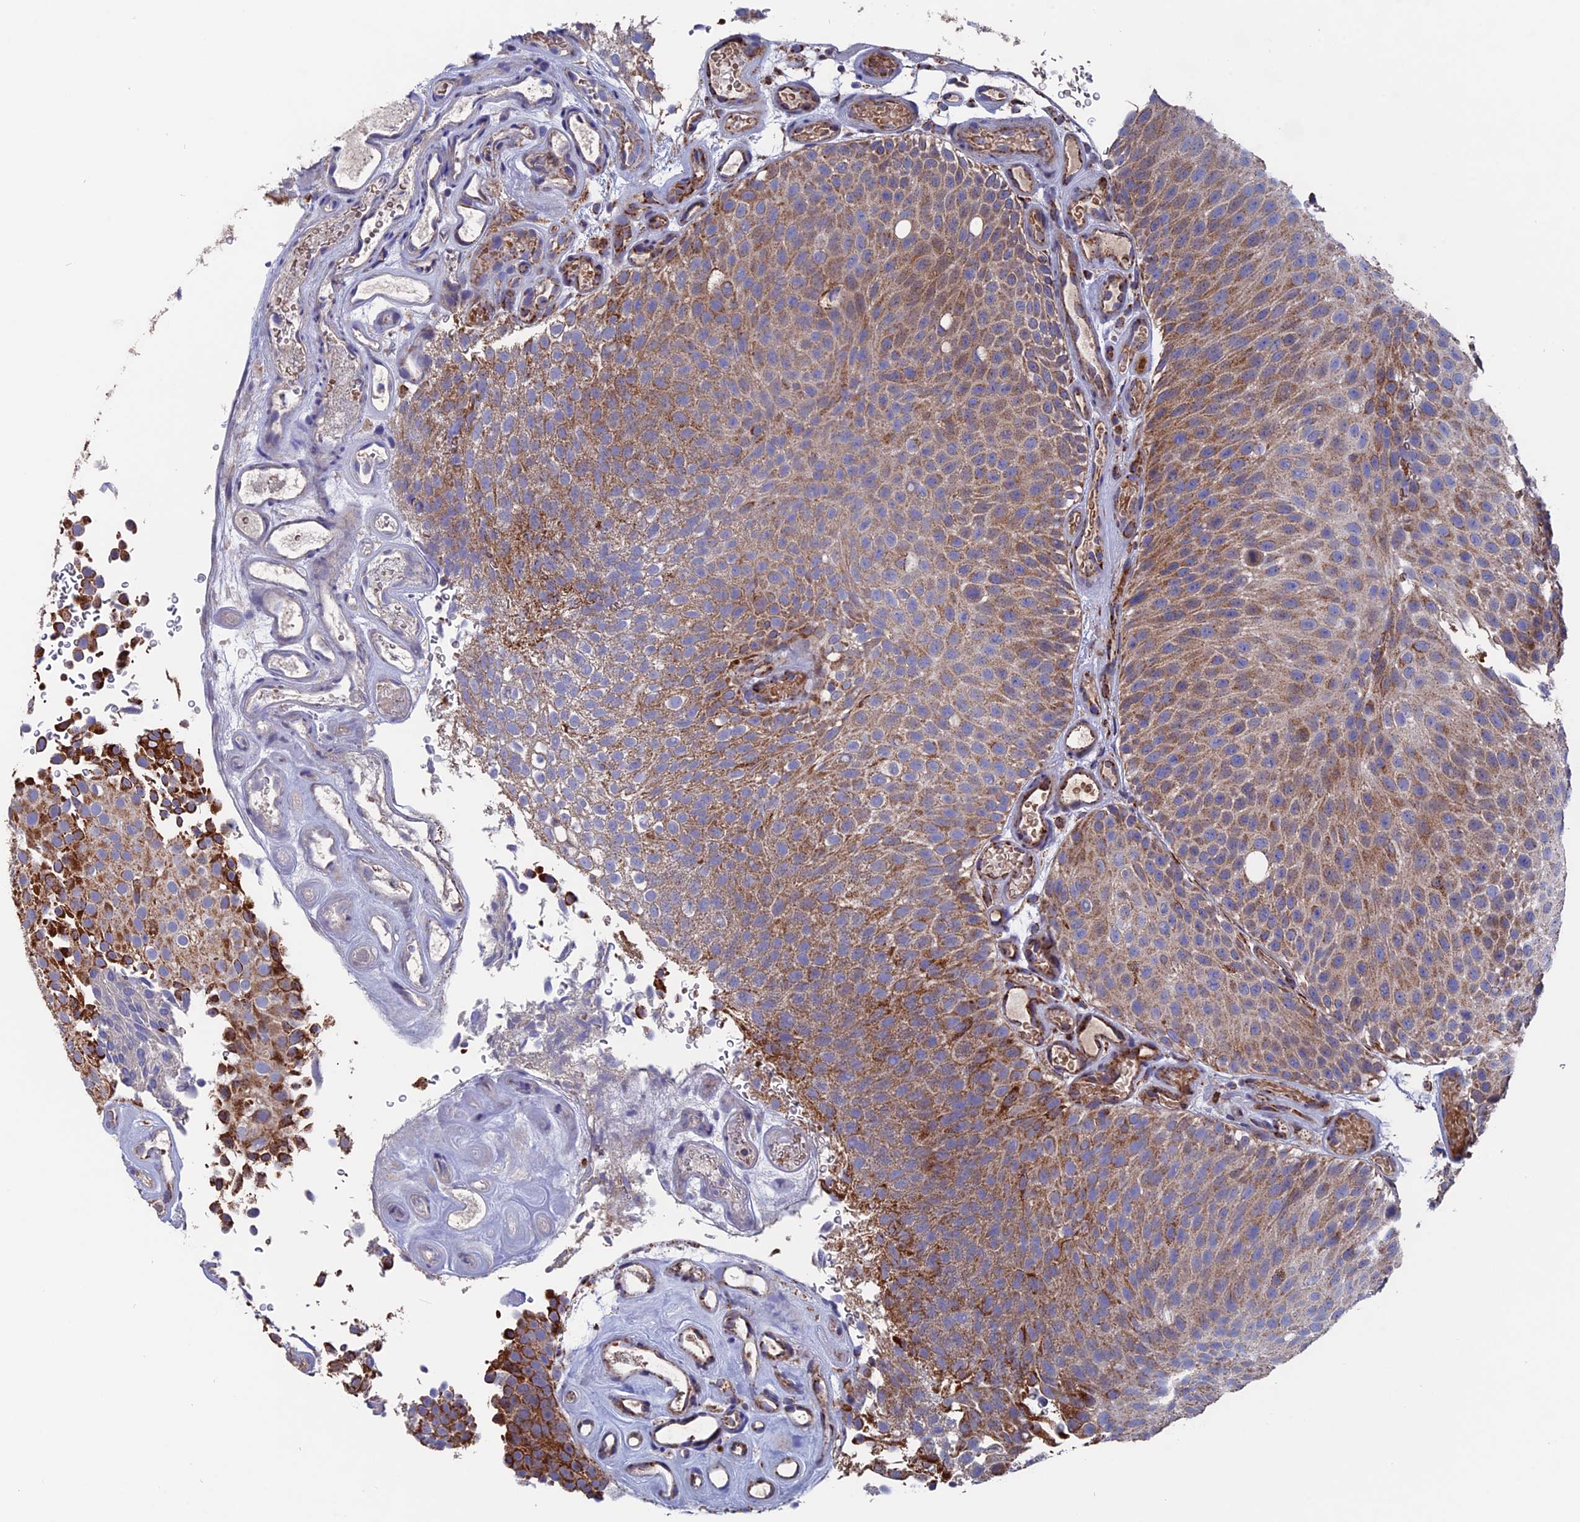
{"staining": {"intensity": "strong", "quantity": "25%-75%", "location": "cytoplasmic/membranous"}, "tissue": "urothelial cancer", "cell_type": "Tumor cells", "image_type": "cancer", "snomed": [{"axis": "morphology", "description": "Urothelial carcinoma, Low grade"}, {"axis": "topography", "description": "Urinary bladder"}], "caption": "A micrograph of low-grade urothelial carcinoma stained for a protein displays strong cytoplasmic/membranous brown staining in tumor cells.", "gene": "TGFA", "patient": {"sex": "male", "age": 78}}